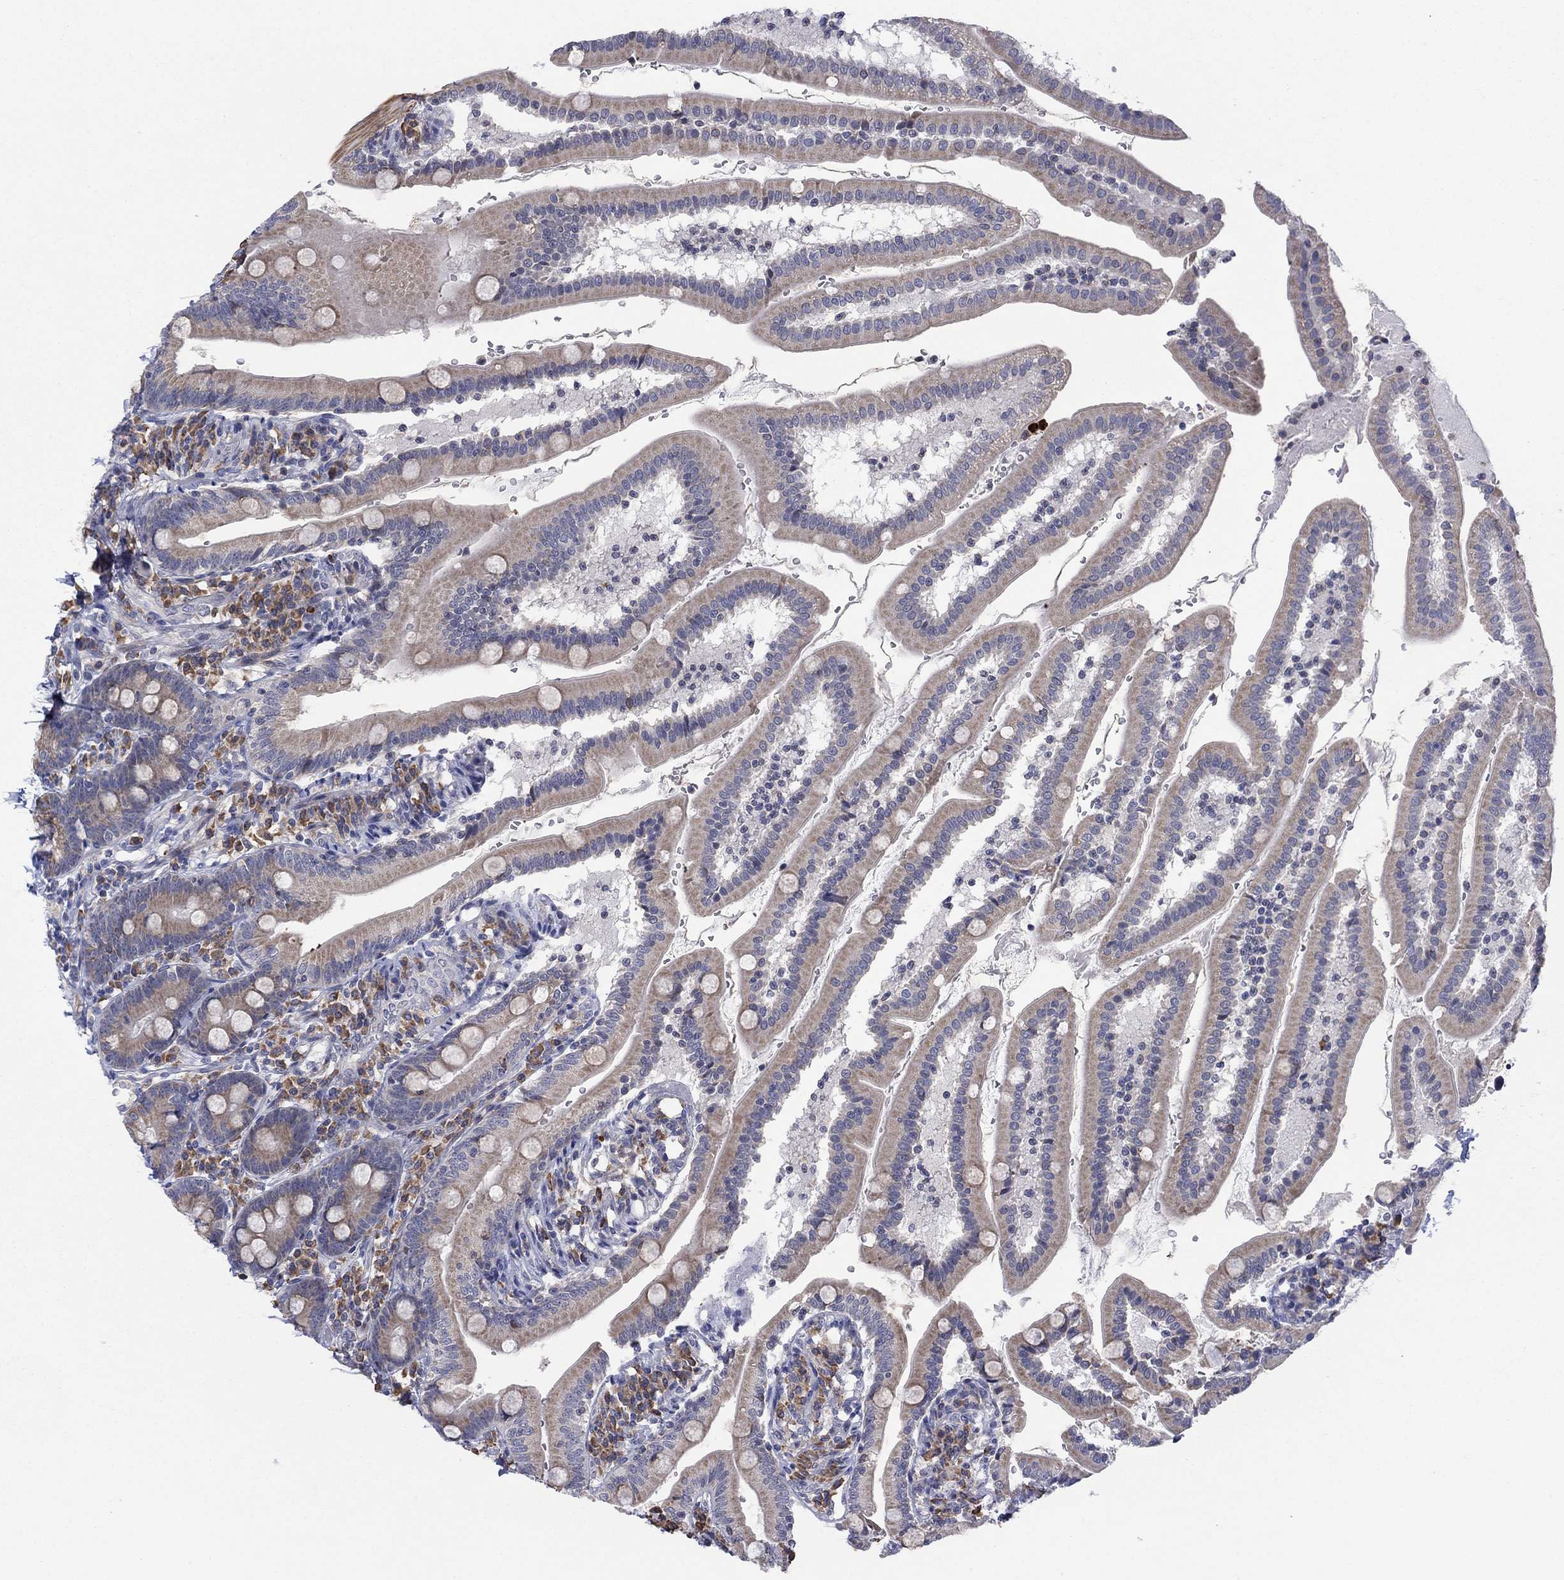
{"staining": {"intensity": "moderate", "quantity": "25%-75%", "location": "cytoplasmic/membranous"}, "tissue": "duodenum", "cell_type": "Glandular cells", "image_type": "normal", "snomed": [{"axis": "morphology", "description": "Normal tissue, NOS"}, {"axis": "topography", "description": "Duodenum"}], "caption": "Glandular cells demonstrate medium levels of moderate cytoplasmic/membranous expression in about 25%-75% of cells in normal duodenum.", "gene": "MTRFR", "patient": {"sex": "female", "age": 67}}